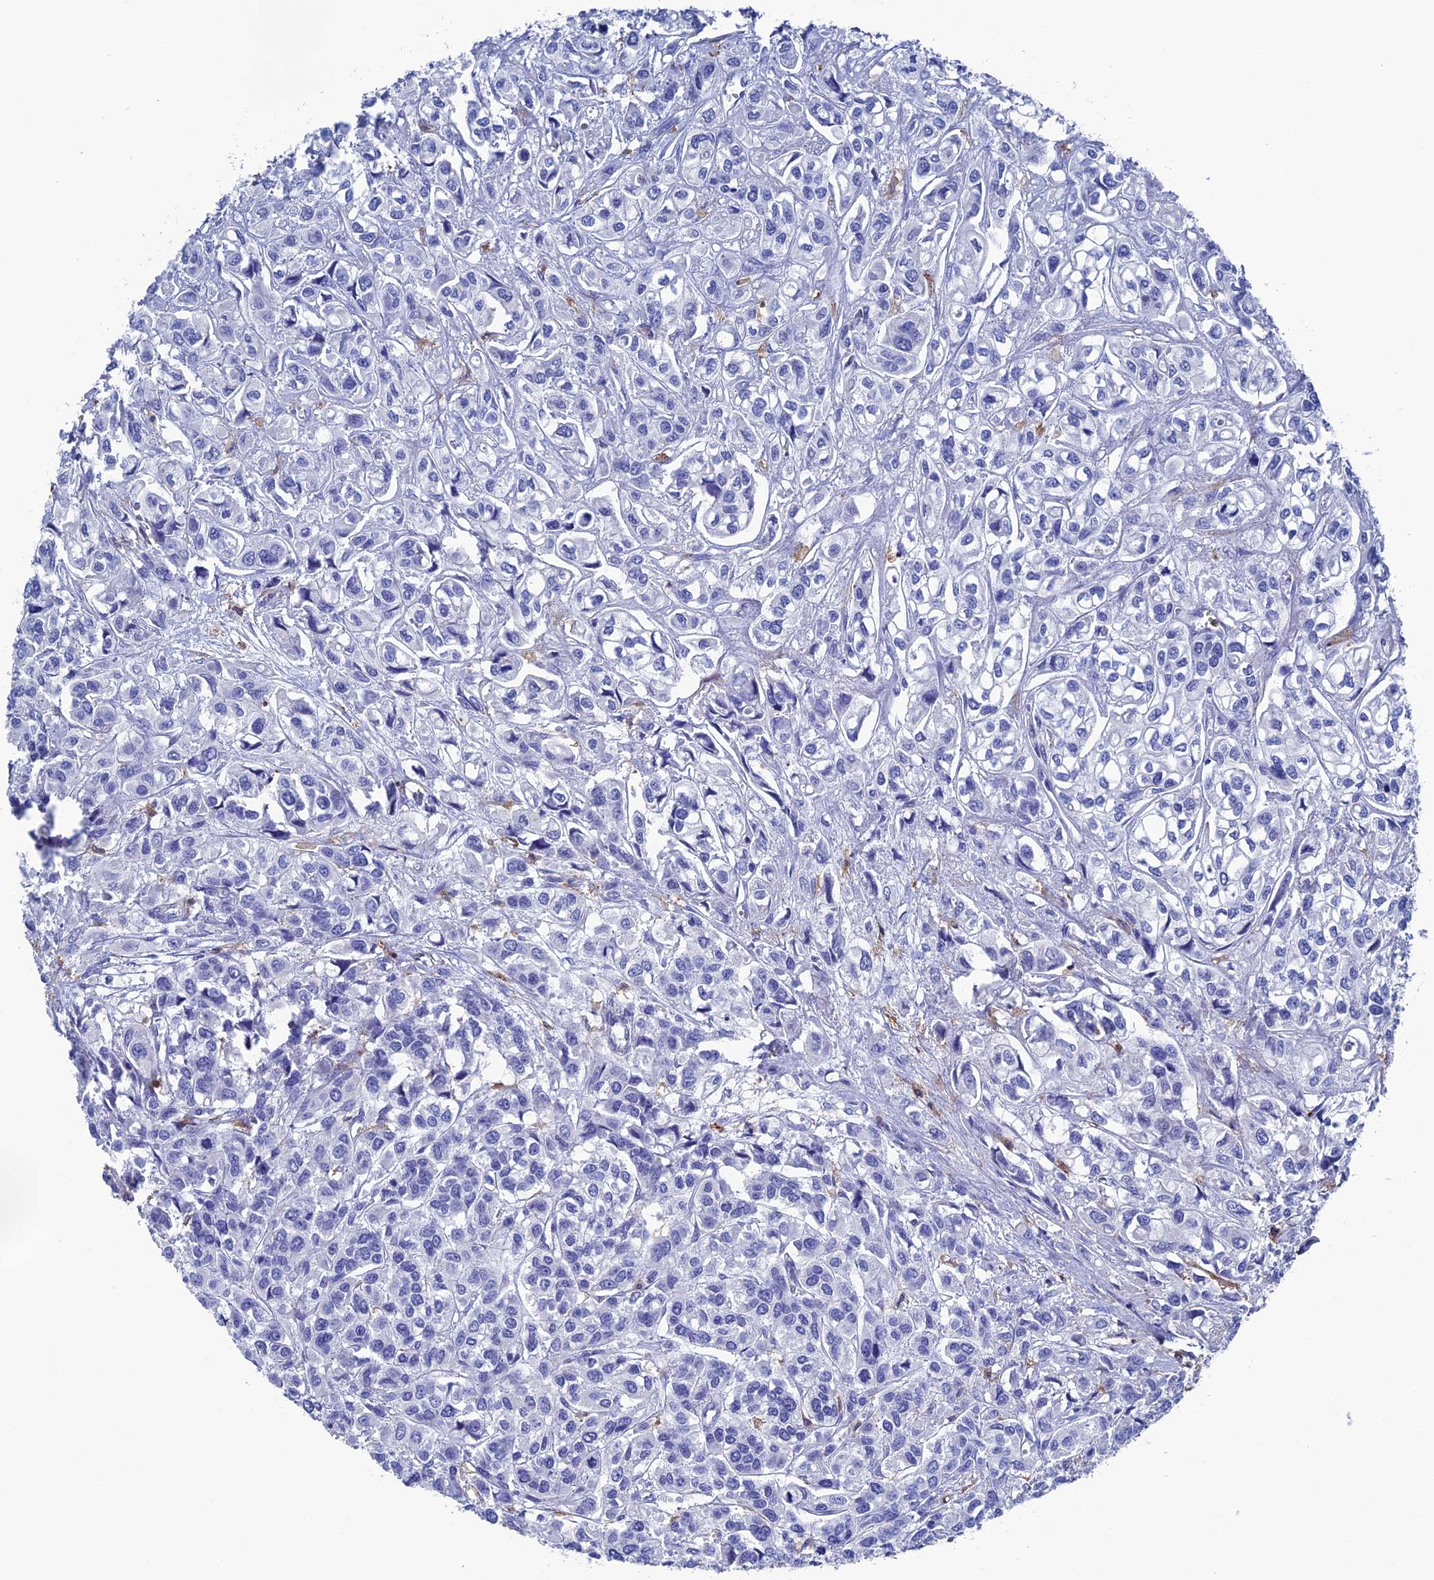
{"staining": {"intensity": "negative", "quantity": "none", "location": "none"}, "tissue": "urothelial cancer", "cell_type": "Tumor cells", "image_type": "cancer", "snomed": [{"axis": "morphology", "description": "Urothelial carcinoma, High grade"}, {"axis": "topography", "description": "Urinary bladder"}], "caption": "DAB immunohistochemical staining of human high-grade urothelial carcinoma shows no significant expression in tumor cells.", "gene": "TYROBP", "patient": {"sex": "male", "age": 67}}